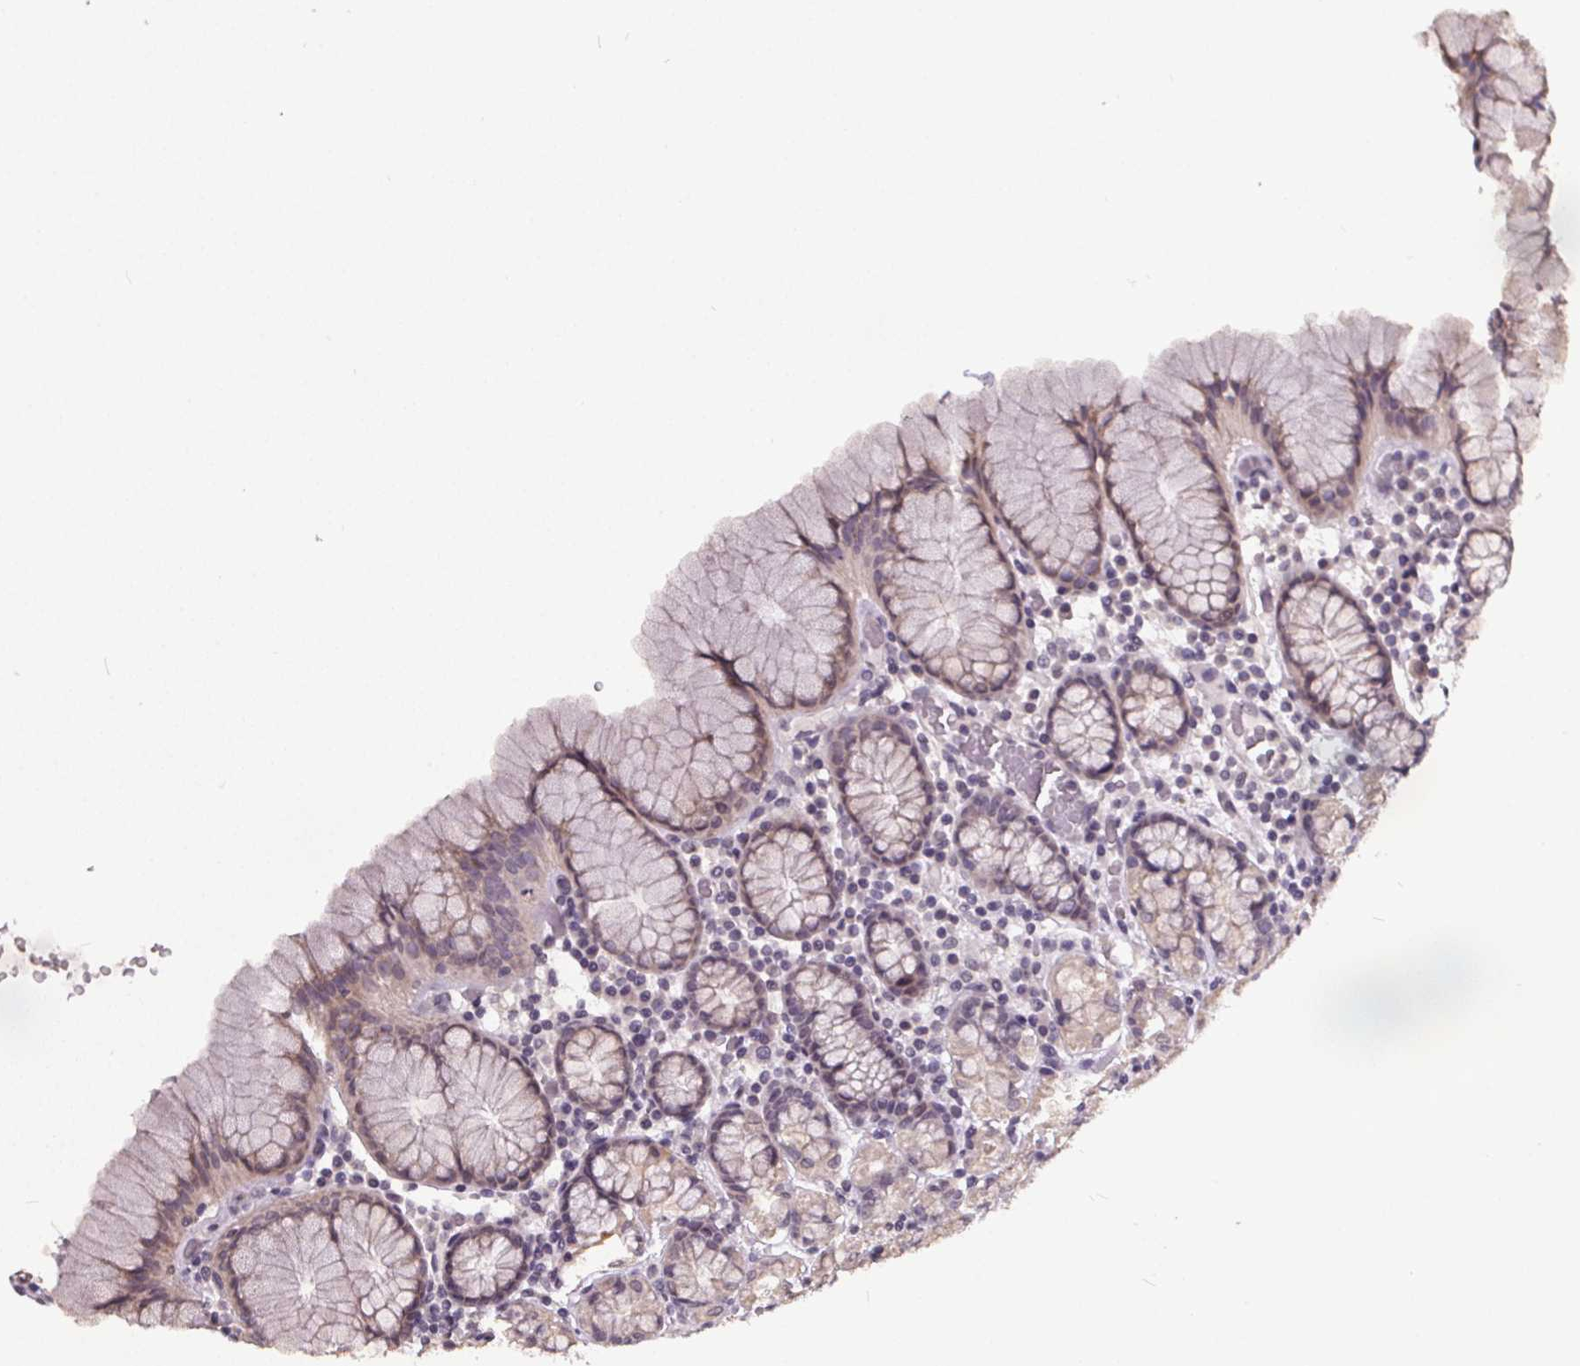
{"staining": {"intensity": "negative", "quantity": "none", "location": "none"}, "tissue": "stomach", "cell_type": "Glandular cells", "image_type": "normal", "snomed": [{"axis": "morphology", "description": "Normal tissue, NOS"}, {"axis": "topography", "description": "Stomach, upper"}, {"axis": "topography", "description": "Stomach"}], "caption": "Immunohistochemistry histopathology image of unremarkable stomach: stomach stained with DAB shows no significant protein expression in glandular cells.", "gene": "NKX6", "patient": {"sex": "male", "age": 62}}